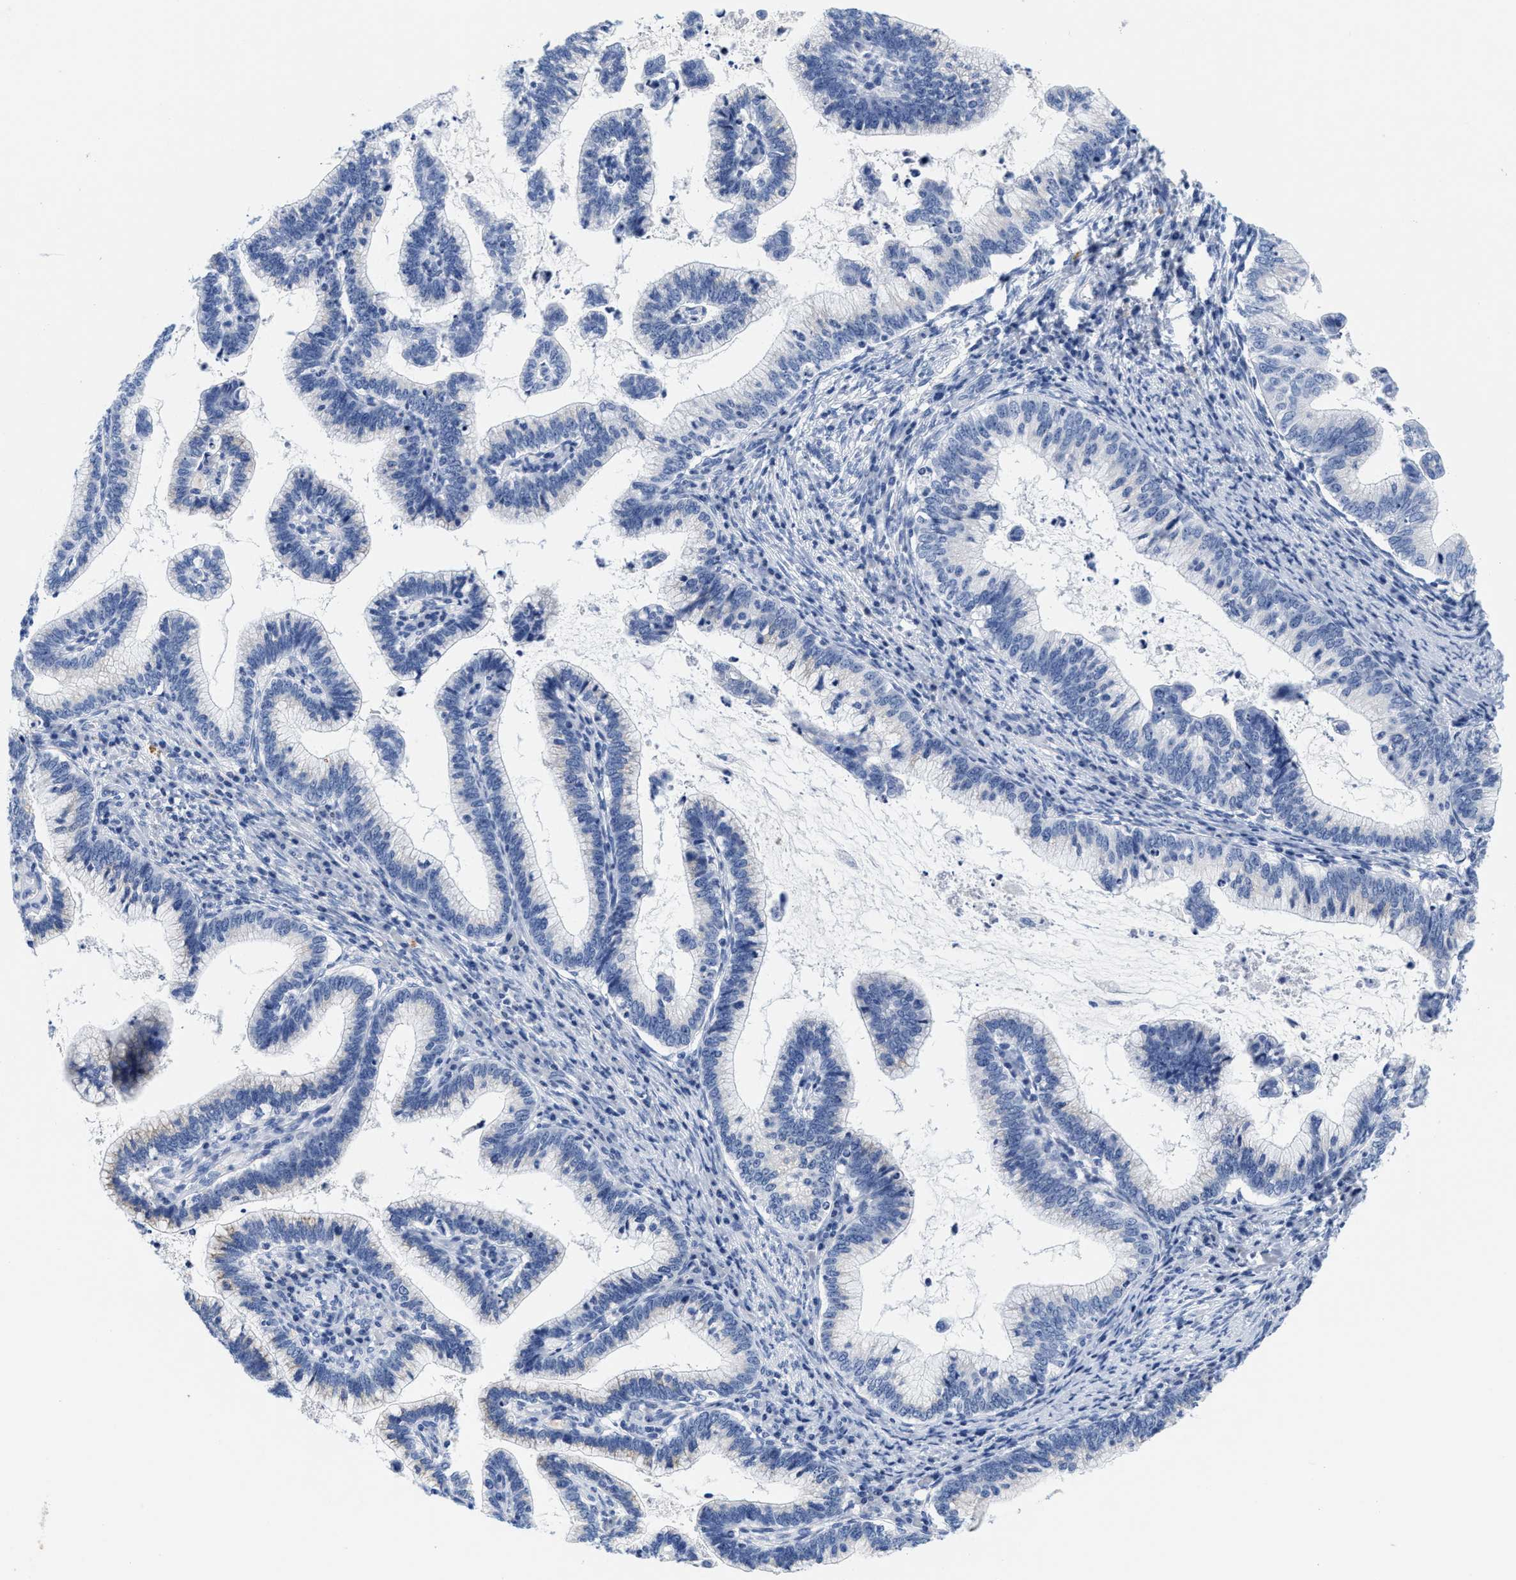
{"staining": {"intensity": "weak", "quantity": "<25%", "location": "cytoplasmic/membranous"}, "tissue": "cervical cancer", "cell_type": "Tumor cells", "image_type": "cancer", "snomed": [{"axis": "morphology", "description": "Adenocarcinoma, NOS"}, {"axis": "topography", "description": "Cervix"}], "caption": "Immunohistochemistry (IHC) image of neoplastic tissue: human cervical cancer (adenocarcinoma) stained with DAB shows no significant protein expression in tumor cells. (DAB (3,3'-diaminobenzidine) immunohistochemistry (IHC) visualized using brightfield microscopy, high magnification).", "gene": "TTC3", "patient": {"sex": "female", "age": 36}}